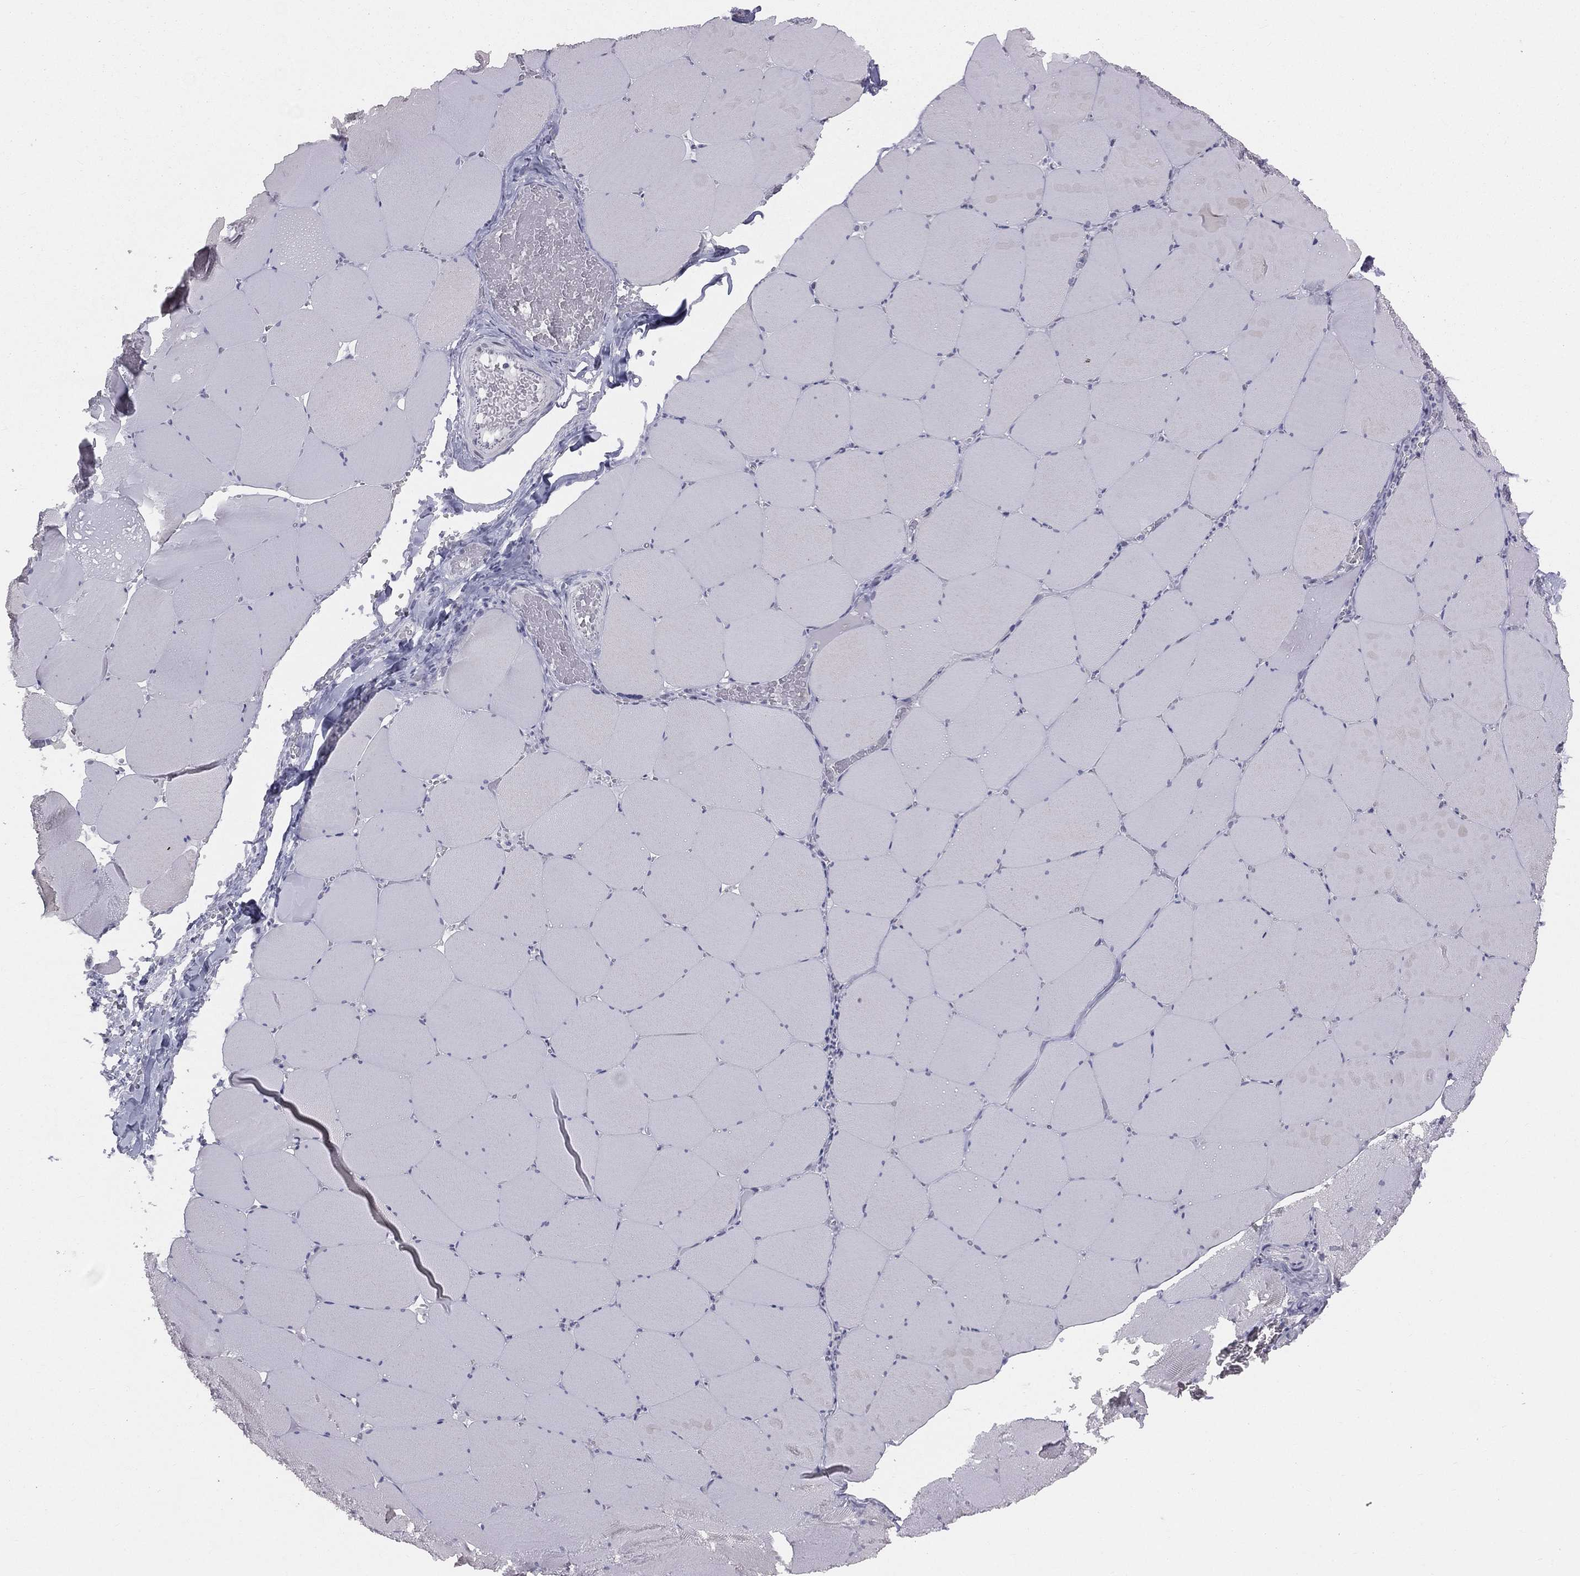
{"staining": {"intensity": "negative", "quantity": "none", "location": "none"}, "tissue": "skeletal muscle", "cell_type": "Myocytes", "image_type": "normal", "snomed": [{"axis": "morphology", "description": "Normal tissue, NOS"}, {"axis": "morphology", "description": "Malignant melanoma, Metastatic site"}, {"axis": "topography", "description": "Skeletal muscle"}], "caption": "The immunohistochemistry (IHC) image has no significant staining in myocytes of skeletal muscle.", "gene": "DMKN", "patient": {"sex": "male", "age": 50}}